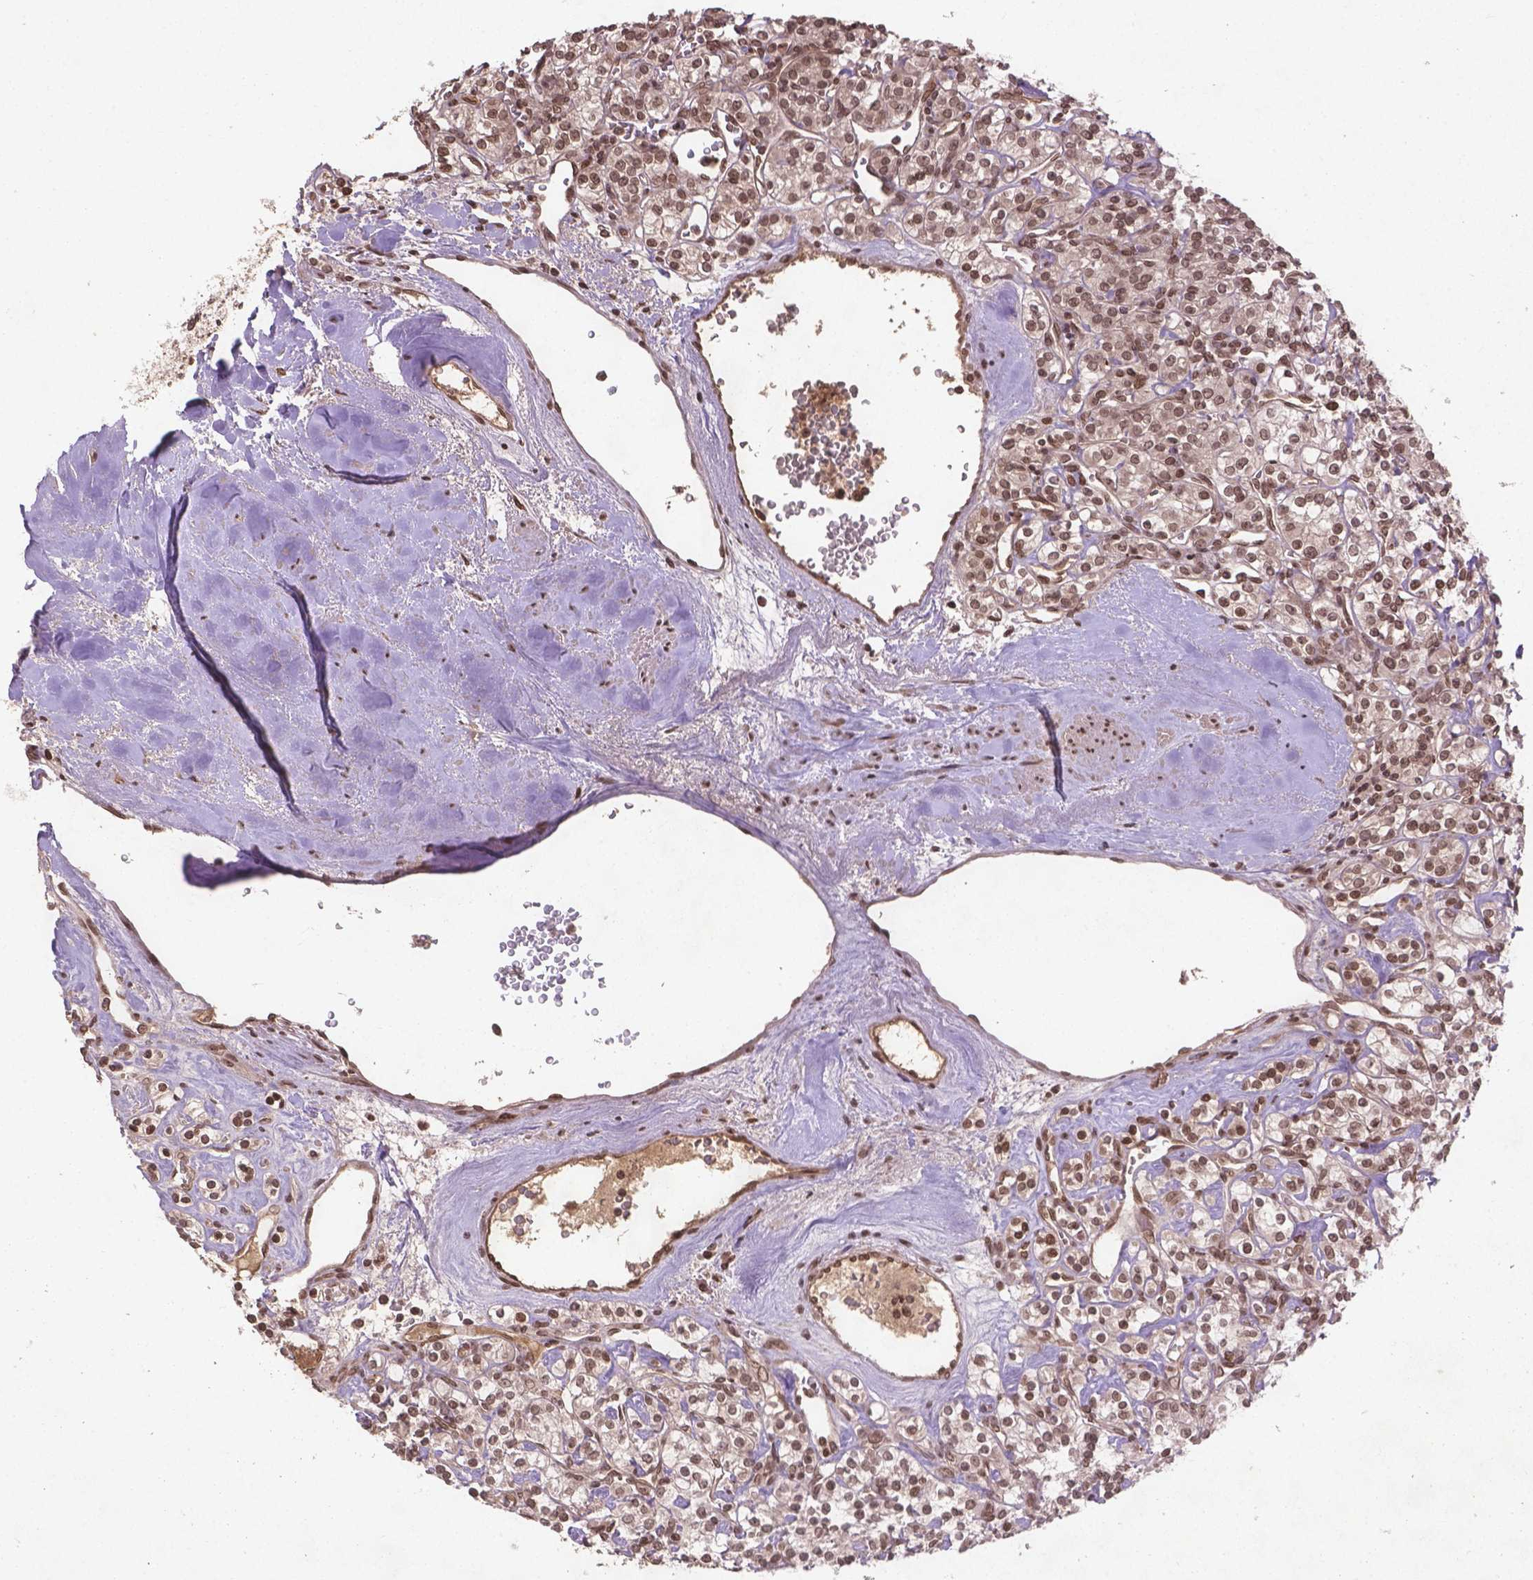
{"staining": {"intensity": "moderate", "quantity": ">75%", "location": "nuclear"}, "tissue": "renal cancer", "cell_type": "Tumor cells", "image_type": "cancer", "snomed": [{"axis": "morphology", "description": "Adenocarcinoma, NOS"}, {"axis": "topography", "description": "Kidney"}], "caption": "This histopathology image shows IHC staining of renal cancer, with medium moderate nuclear staining in about >75% of tumor cells.", "gene": "BANF1", "patient": {"sex": "male", "age": 77}}